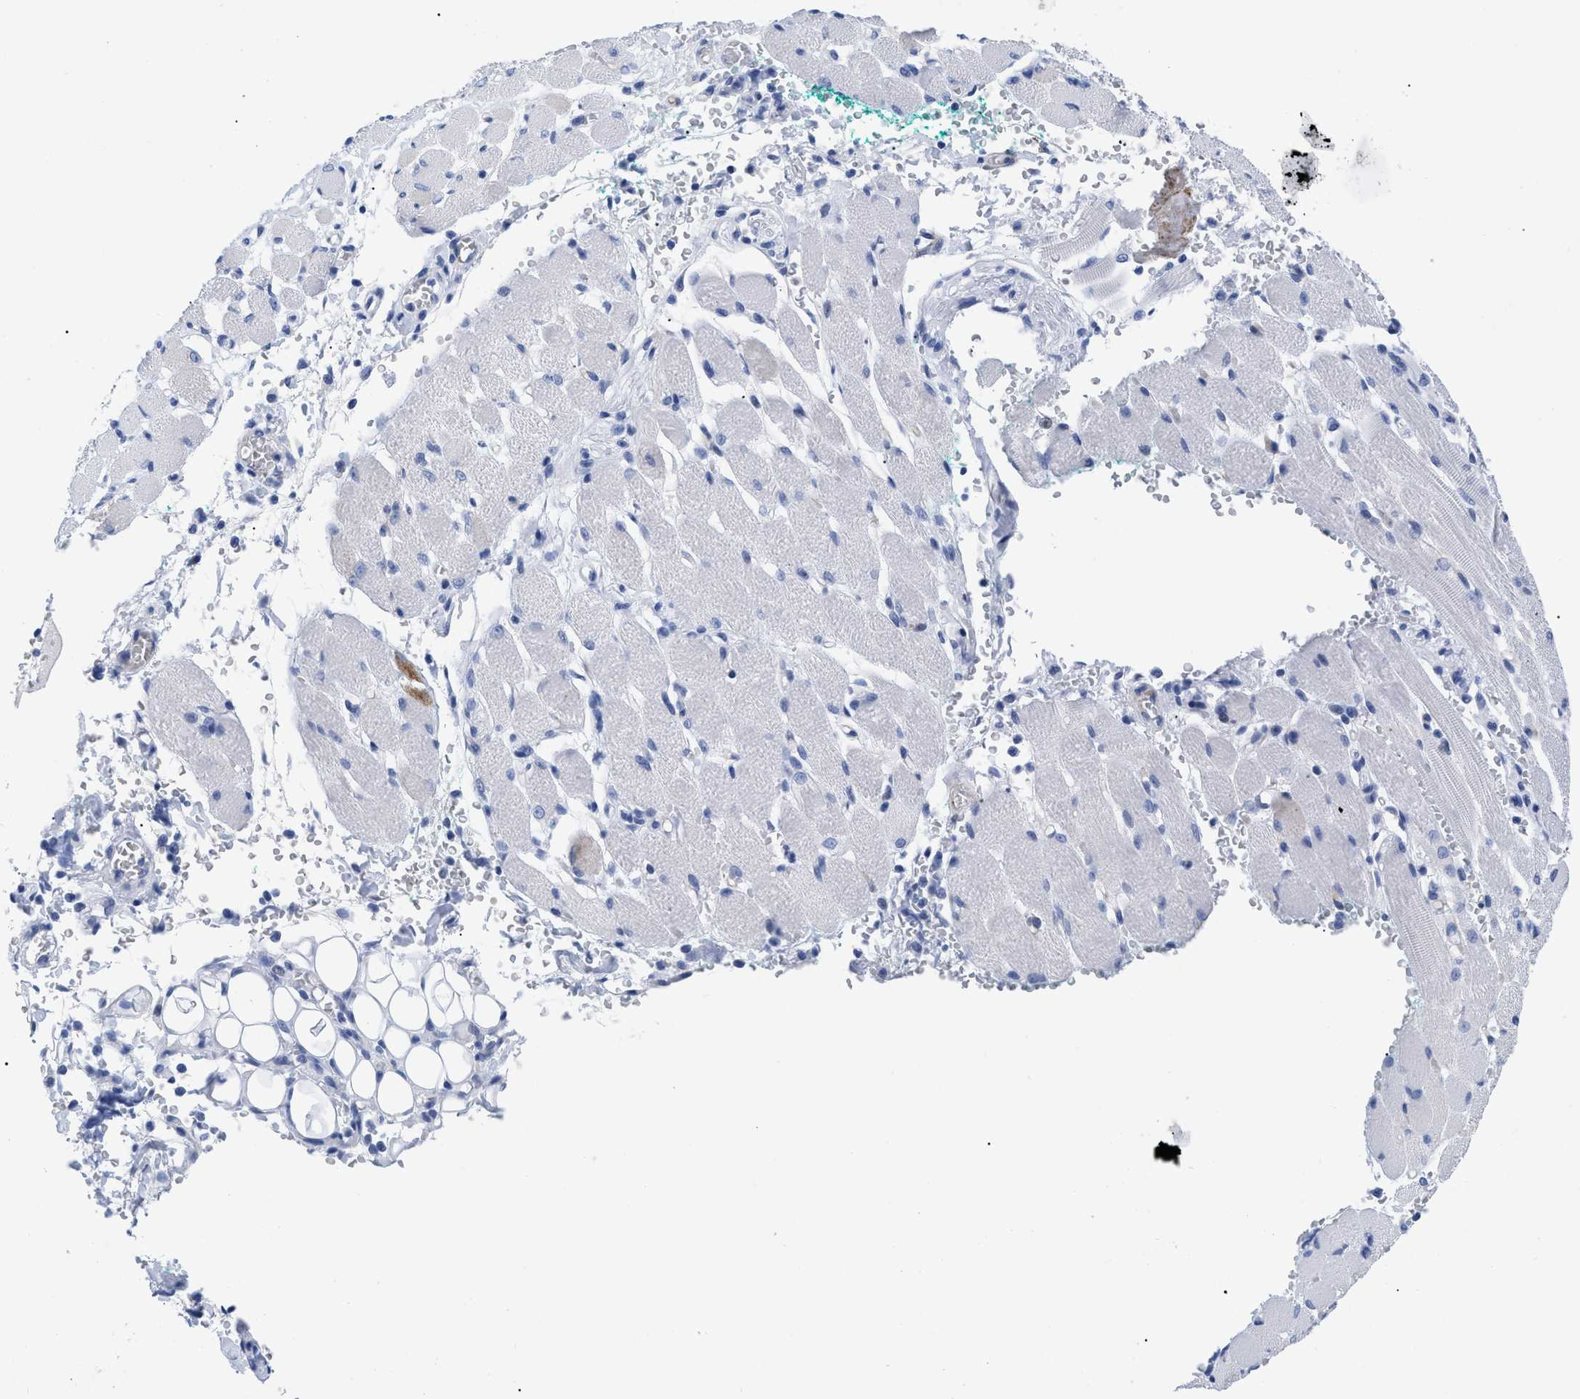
{"staining": {"intensity": "negative", "quantity": "none", "location": "none"}, "tissue": "adipose tissue", "cell_type": "Adipocytes", "image_type": "normal", "snomed": [{"axis": "morphology", "description": "Squamous cell carcinoma, NOS"}, {"axis": "topography", "description": "Oral tissue"}, {"axis": "topography", "description": "Head-Neck"}], "caption": "Adipocytes show no significant protein staining in unremarkable adipose tissue. The staining was performed using DAB to visualize the protein expression in brown, while the nuclei were stained in blue with hematoxylin (Magnification: 20x).", "gene": "DUSP26", "patient": {"sex": "female", "age": 50}}